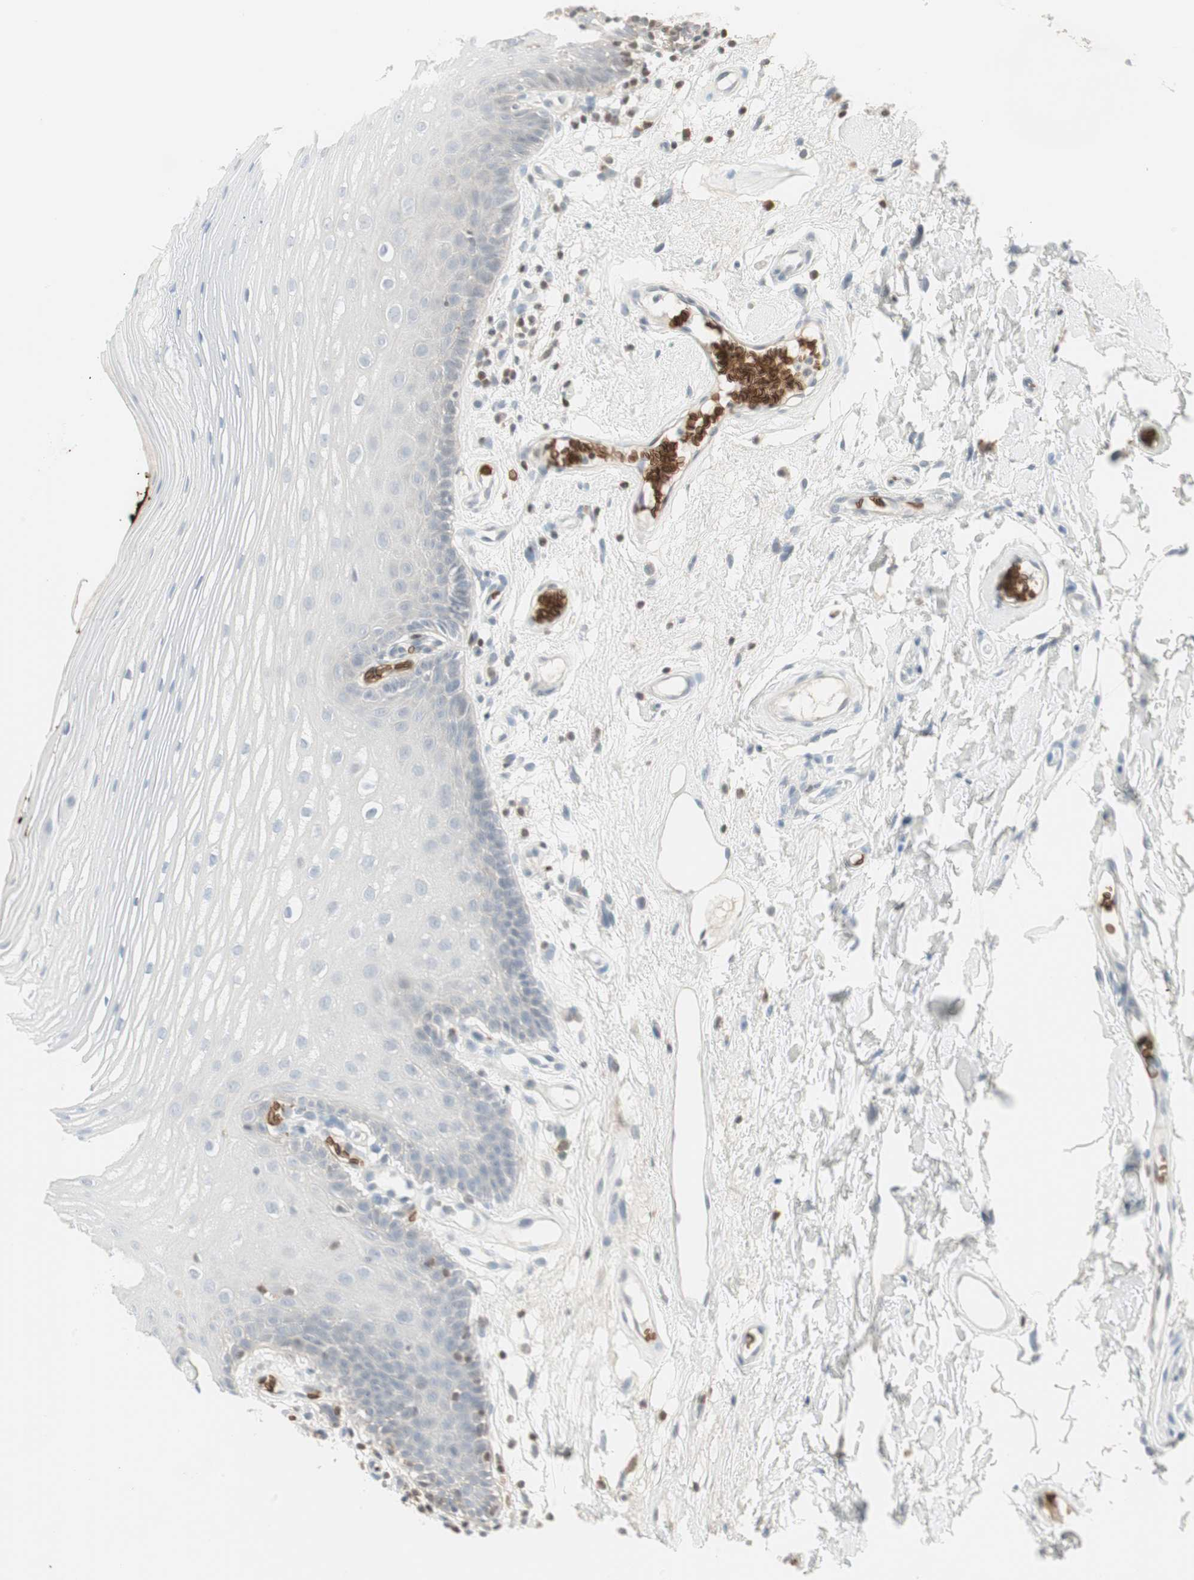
{"staining": {"intensity": "negative", "quantity": "none", "location": "none"}, "tissue": "oral mucosa", "cell_type": "Squamous epithelial cells", "image_type": "normal", "snomed": [{"axis": "morphology", "description": "Normal tissue, NOS"}, {"axis": "morphology", "description": "Squamous cell carcinoma, NOS"}, {"axis": "topography", "description": "Skeletal muscle"}, {"axis": "topography", "description": "Oral tissue"}], "caption": "A high-resolution histopathology image shows IHC staining of unremarkable oral mucosa, which shows no significant positivity in squamous epithelial cells. (DAB (3,3'-diaminobenzidine) immunohistochemistry (IHC), high magnification).", "gene": "MAP4K1", "patient": {"sex": "male", "age": 71}}